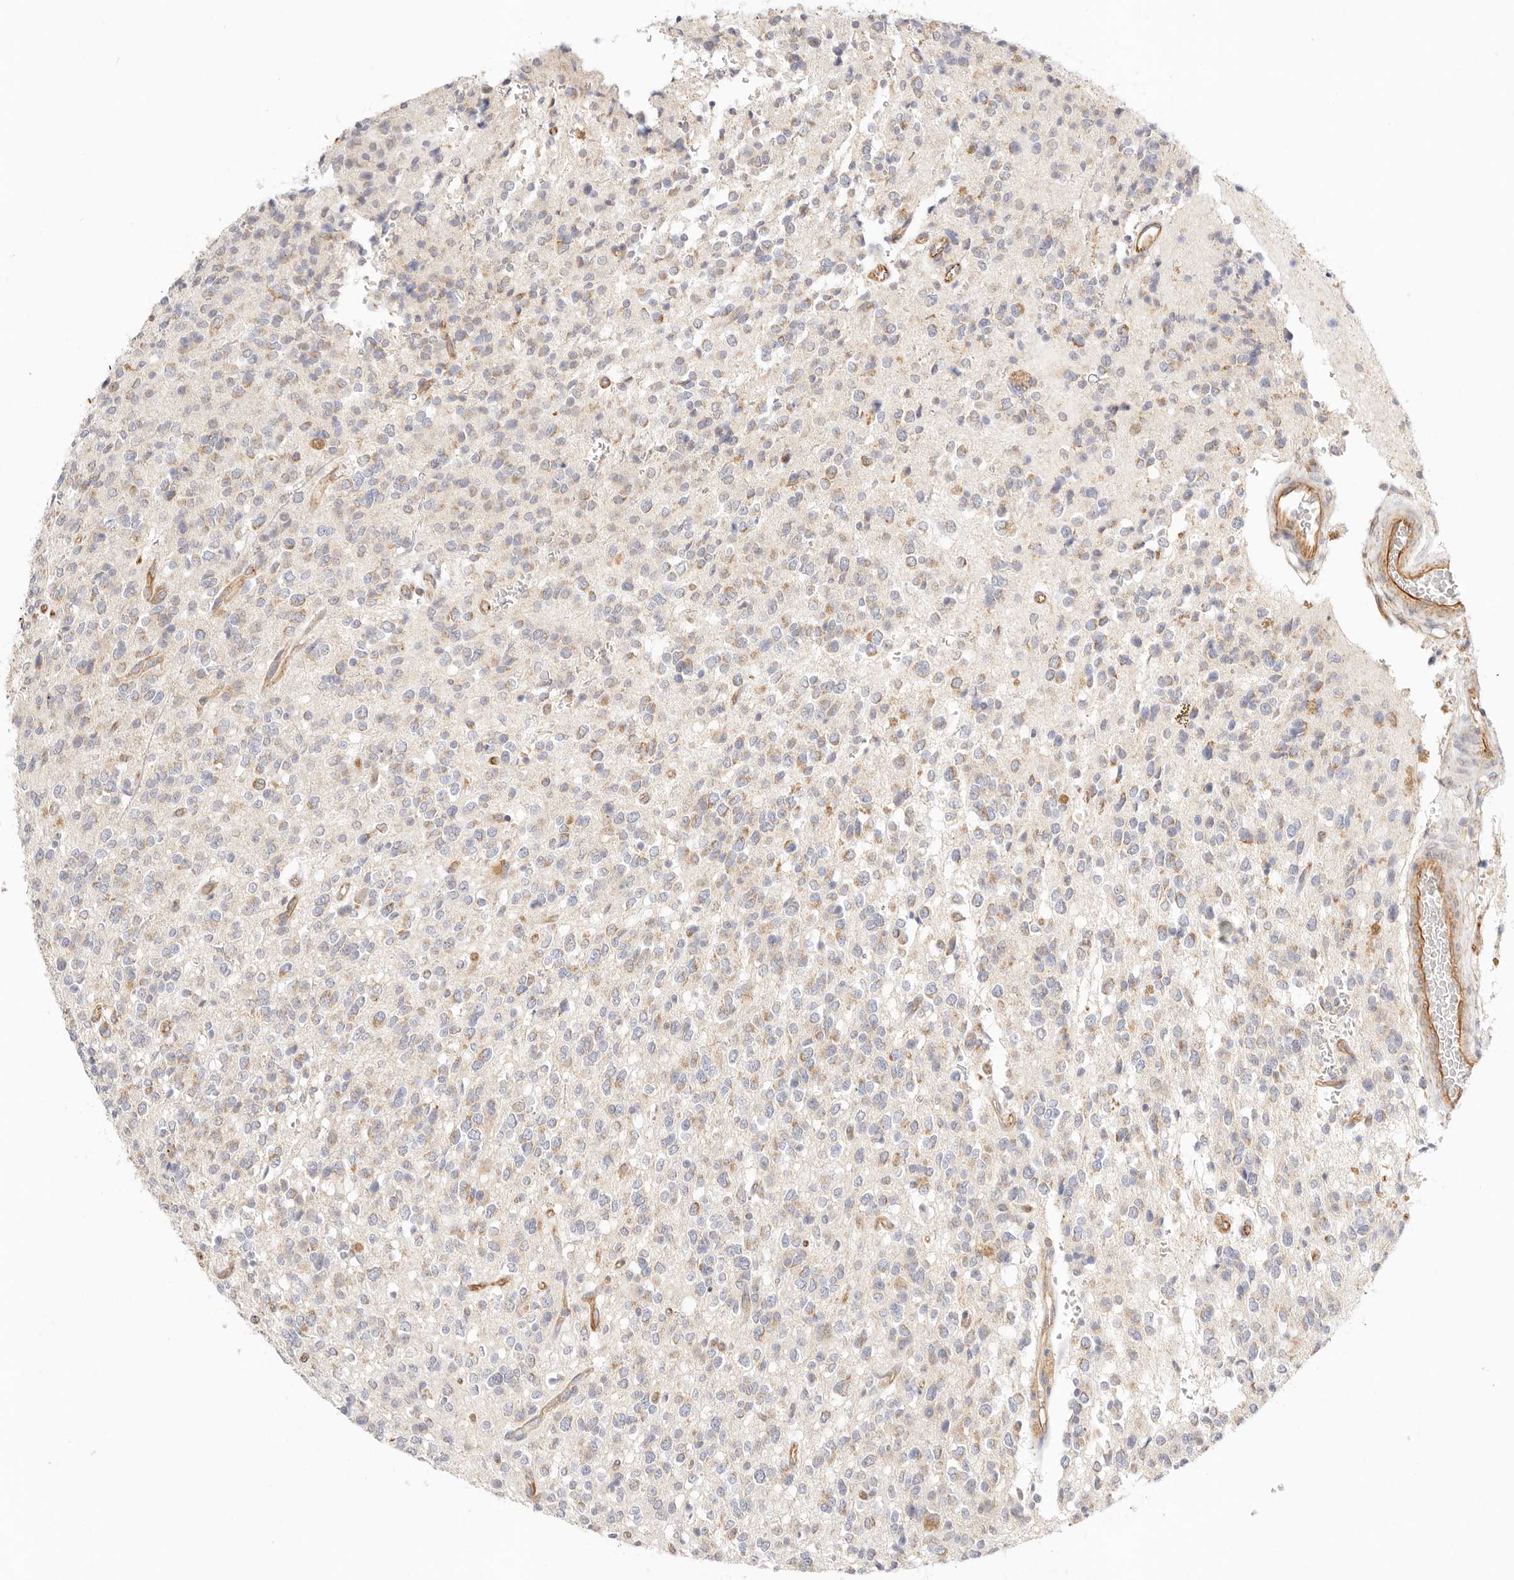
{"staining": {"intensity": "moderate", "quantity": "<25%", "location": "cytoplasmic/membranous"}, "tissue": "glioma", "cell_type": "Tumor cells", "image_type": "cancer", "snomed": [{"axis": "morphology", "description": "Glioma, malignant, High grade"}, {"axis": "topography", "description": "Brain"}], "caption": "Approximately <25% of tumor cells in glioma reveal moderate cytoplasmic/membranous protein staining as visualized by brown immunohistochemical staining.", "gene": "ZC3H11A", "patient": {"sex": "male", "age": 34}}